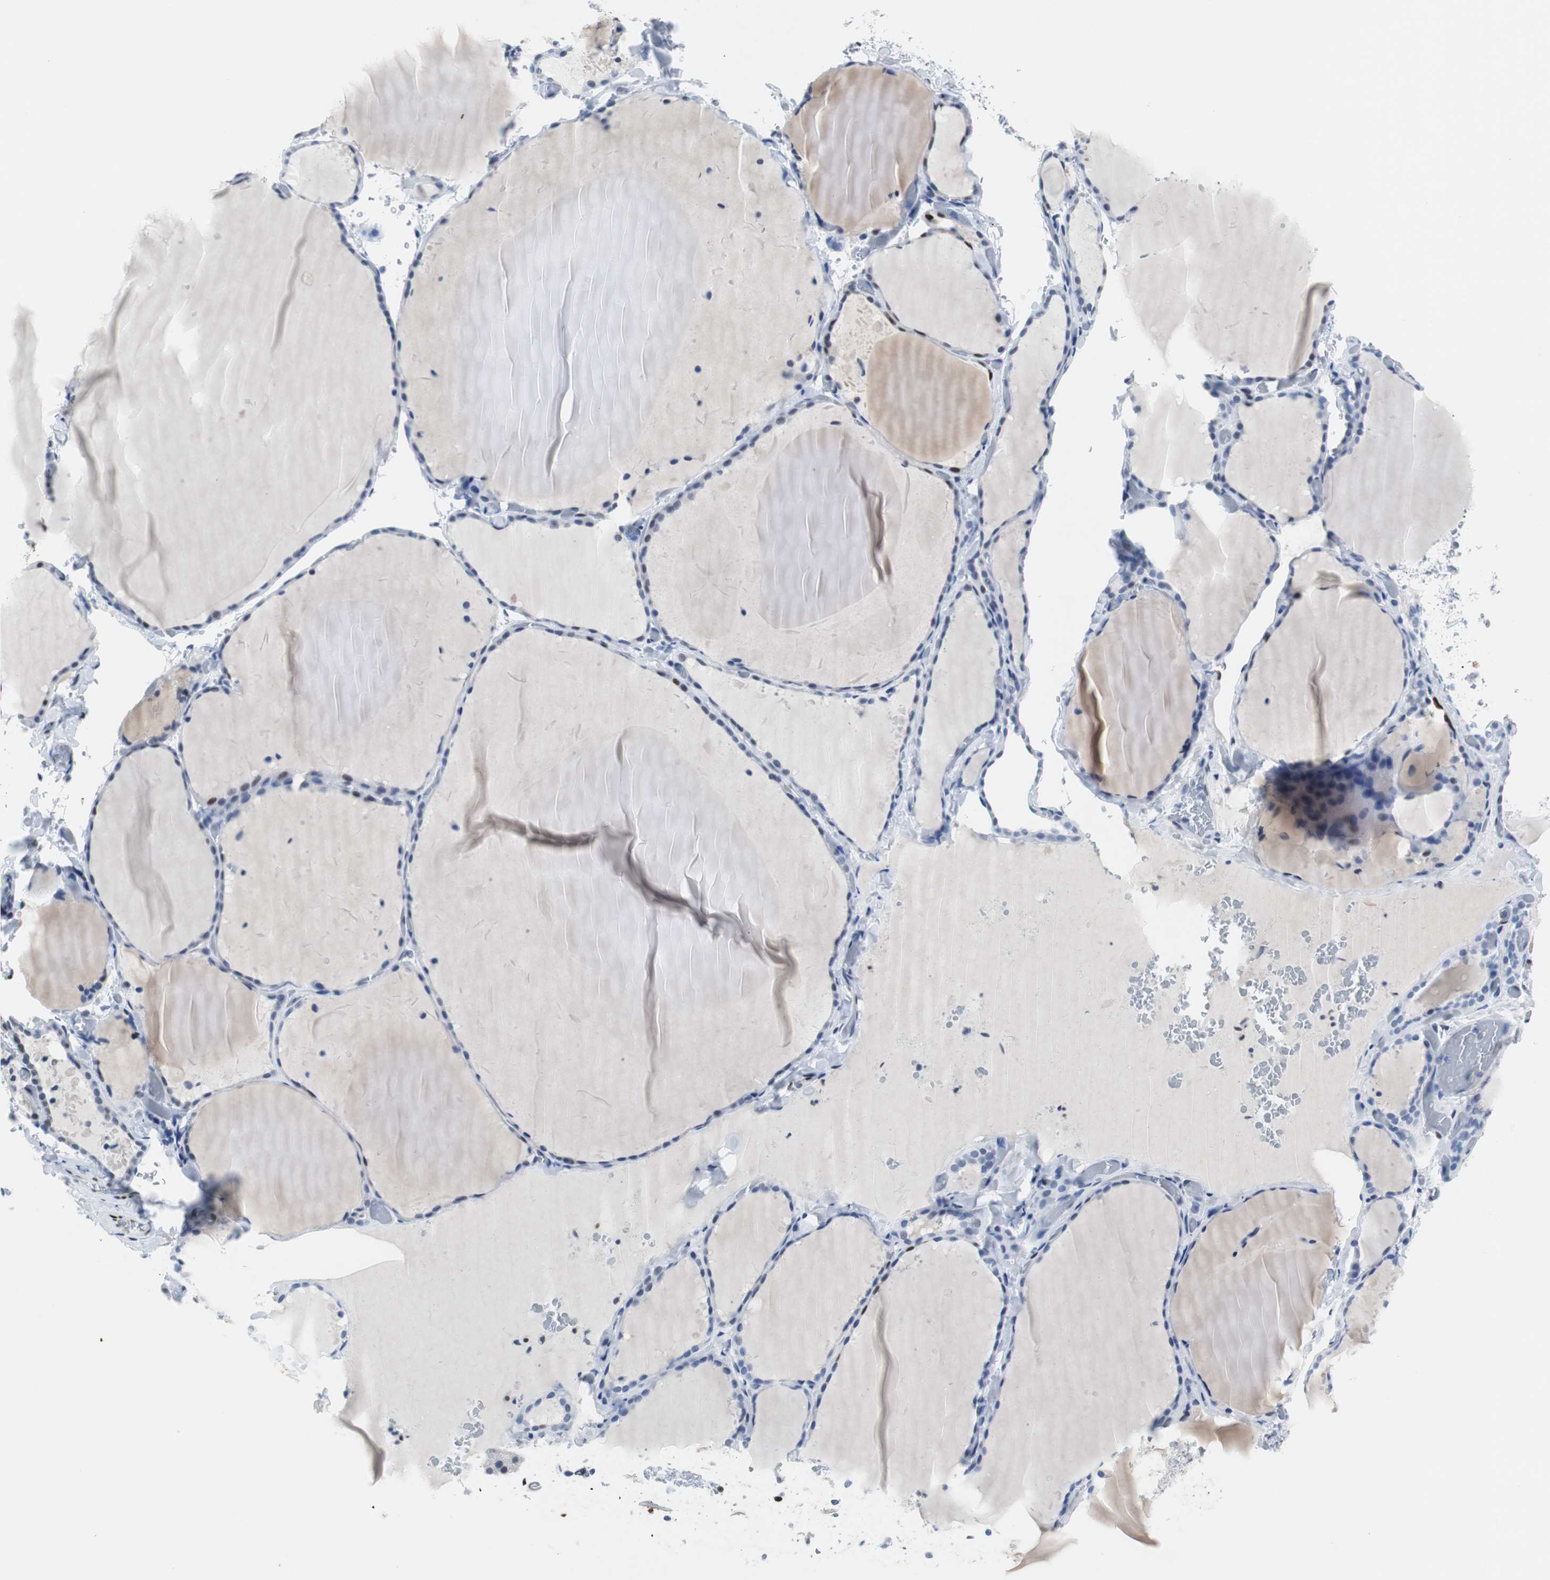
{"staining": {"intensity": "strong", "quantity": ">75%", "location": "nuclear"}, "tissue": "thyroid gland", "cell_type": "Glandular cells", "image_type": "normal", "snomed": [{"axis": "morphology", "description": "Normal tissue, NOS"}, {"axis": "topography", "description": "Thyroid gland"}], "caption": "Strong nuclear expression is present in about >75% of glandular cells in unremarkable thyroid gland.", "gene": "JUN", "patient": {"sex": "female", "age": 22}}